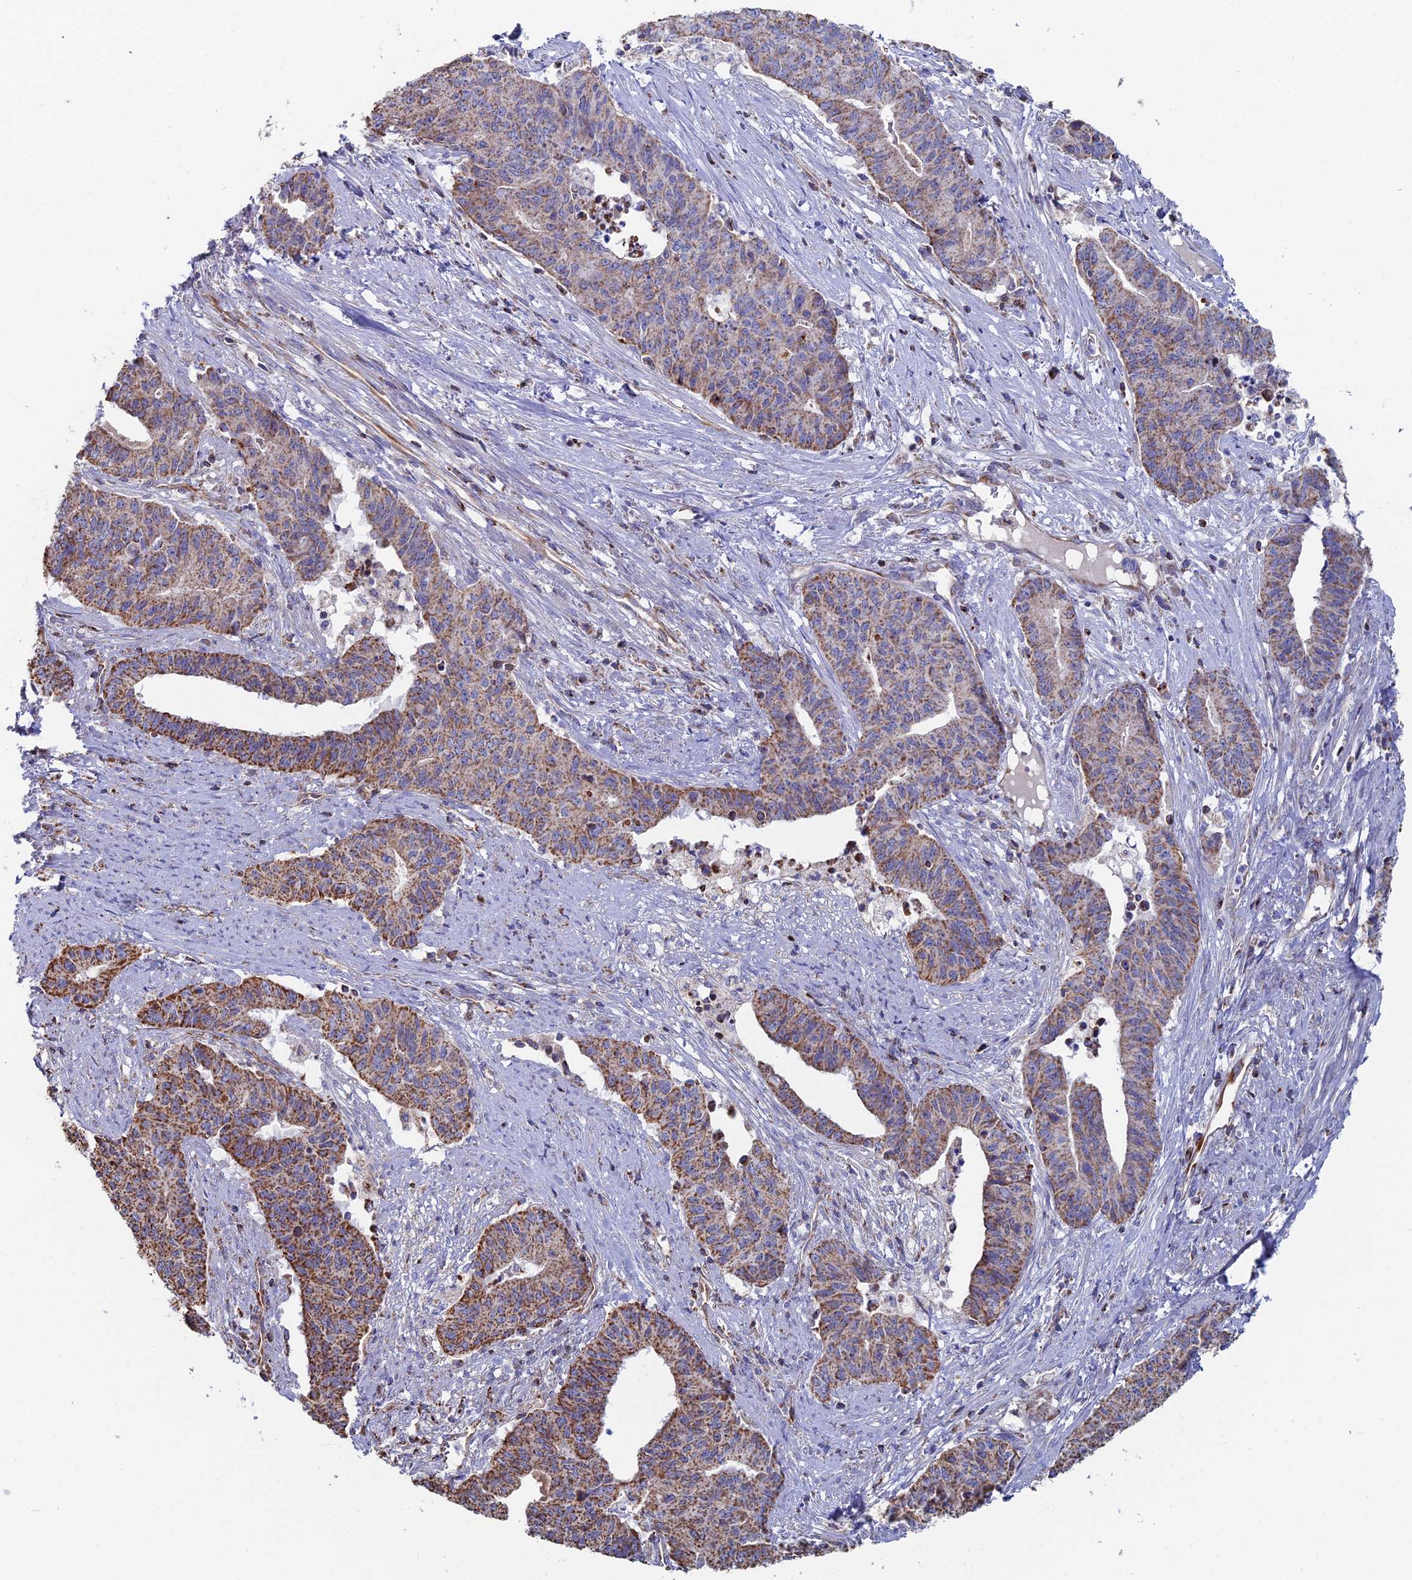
{"staining": {"intensity": "moderate", "quantity": ">75%", "location": "cytoplasmic/membranous"}, "tissue": "endometrial cancer", "cell_type": "Tumor cells", "image_type": "cancer", "snomed": [{"axis": "morphology", "description": "Adenocarcinoma, NOS"}, {"axis": "topography", "description": "Endometrium"}], "caption": "The histopathology image reveals a brown stain indicating the presence of a protein in the cytoplasmic/membranous of tumor cells in endometrial cancer.", "gene": "SPOCK2", "patient": {"sex": "female", "age": 59}}